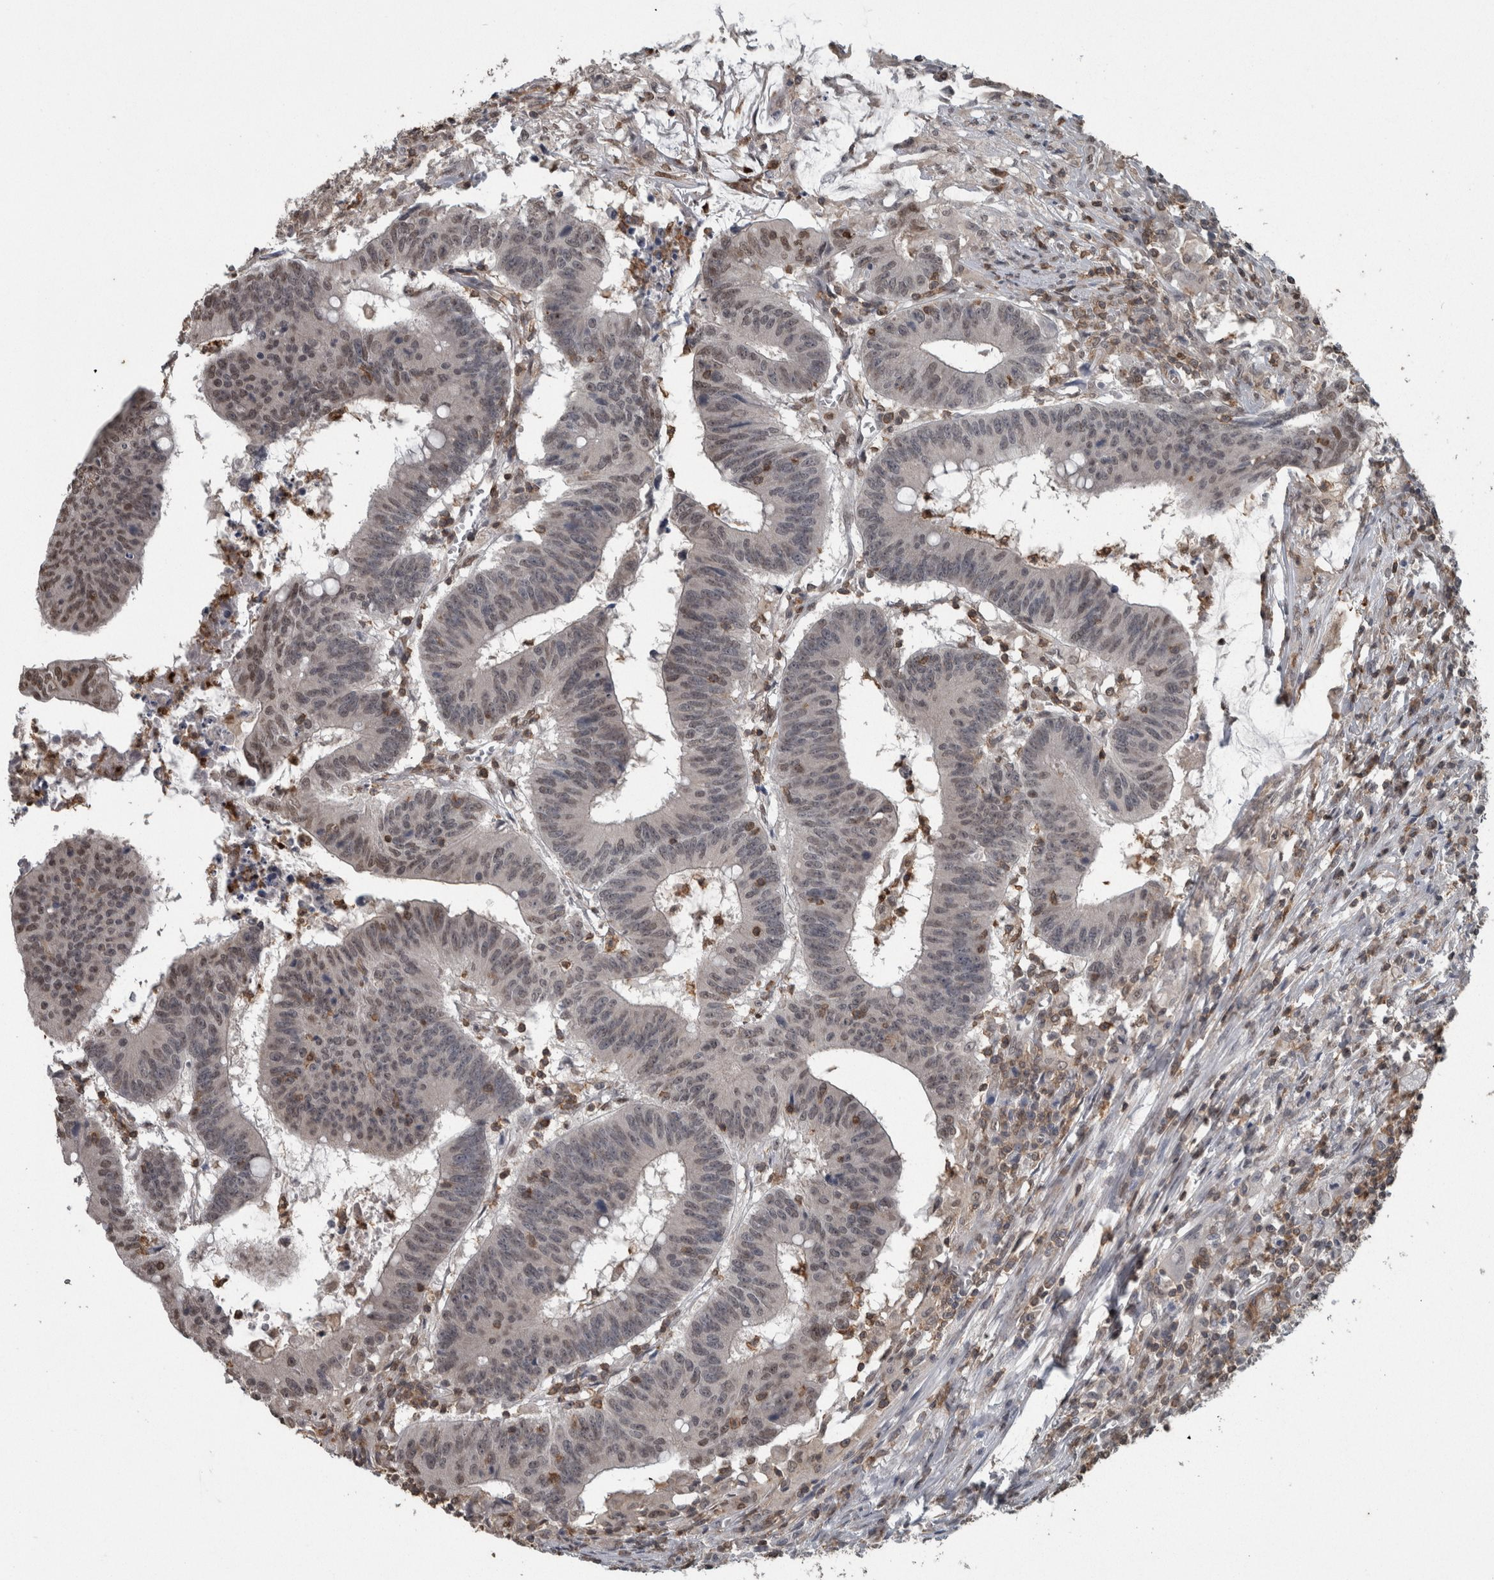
{"staining": {"intensity": "weak", "quantity": "25%-75%", "location": "nuclear"}, "tissue": "colorectal cancer", "cell_type": "Tumor cells", "image_type": "cancer", "snomed": [{"axis": "morphology", "description": "Adenocarcinoma, NOS"}, {"axis": "topography", "description": "Colon"}], "caption": "IHC image of human colorectal adenocarcinoma stained for a protein (brown), which displays low levels of weak nuclear staining in approximately 25%-75% of tumor cells.", "gene": "MAFF", "patient": {"sex": "male", "age": 45}}